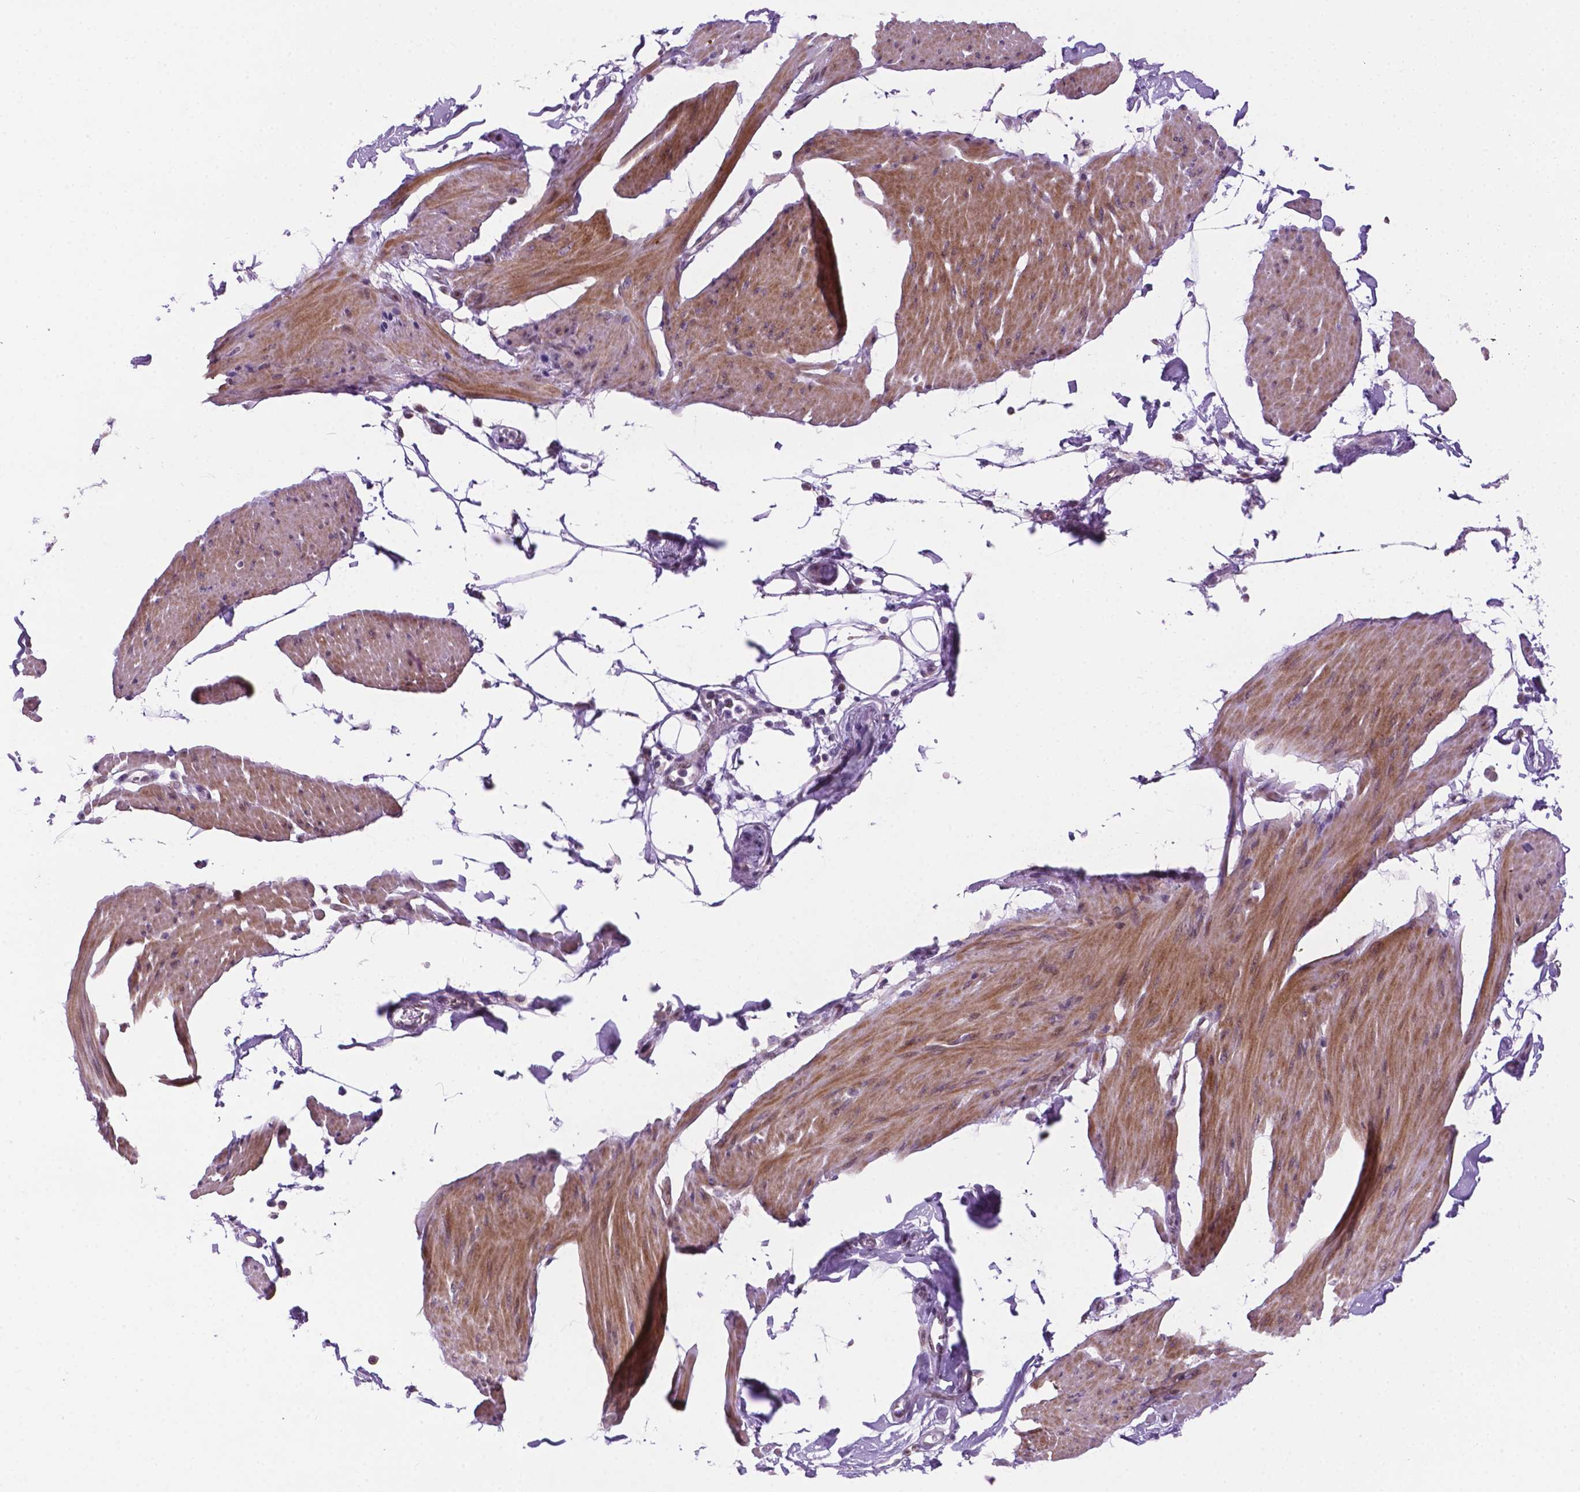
{"staining": {"intensity": "moderate", "quantity": "25%-75%", "location": "cytoplasmic/membranous,nuclear"}, "tissue": "smooth muscle", "cell_type": "Smooth muscle cells", "image_type": "normal", "snomed": [{"axis": "morphology", "description": "Normal tissue, NOS"}, {"axis": "topography", "description": "Adipose tissue"}, {"axis": "topography", "description": "Smooth muscle"}, {"axis": "topography", "description": "Peripheral nerve tissue"}], "caption": "DAB immunohistochemical staining of benign smooth muscle demonstrates moderate cytoplasmic/membranous,nuclear protein expression in approximately 25%-75% of smooth muscle cells.", "gene": "C18orf21", "patient": {"sex": "male", "age": 83}}